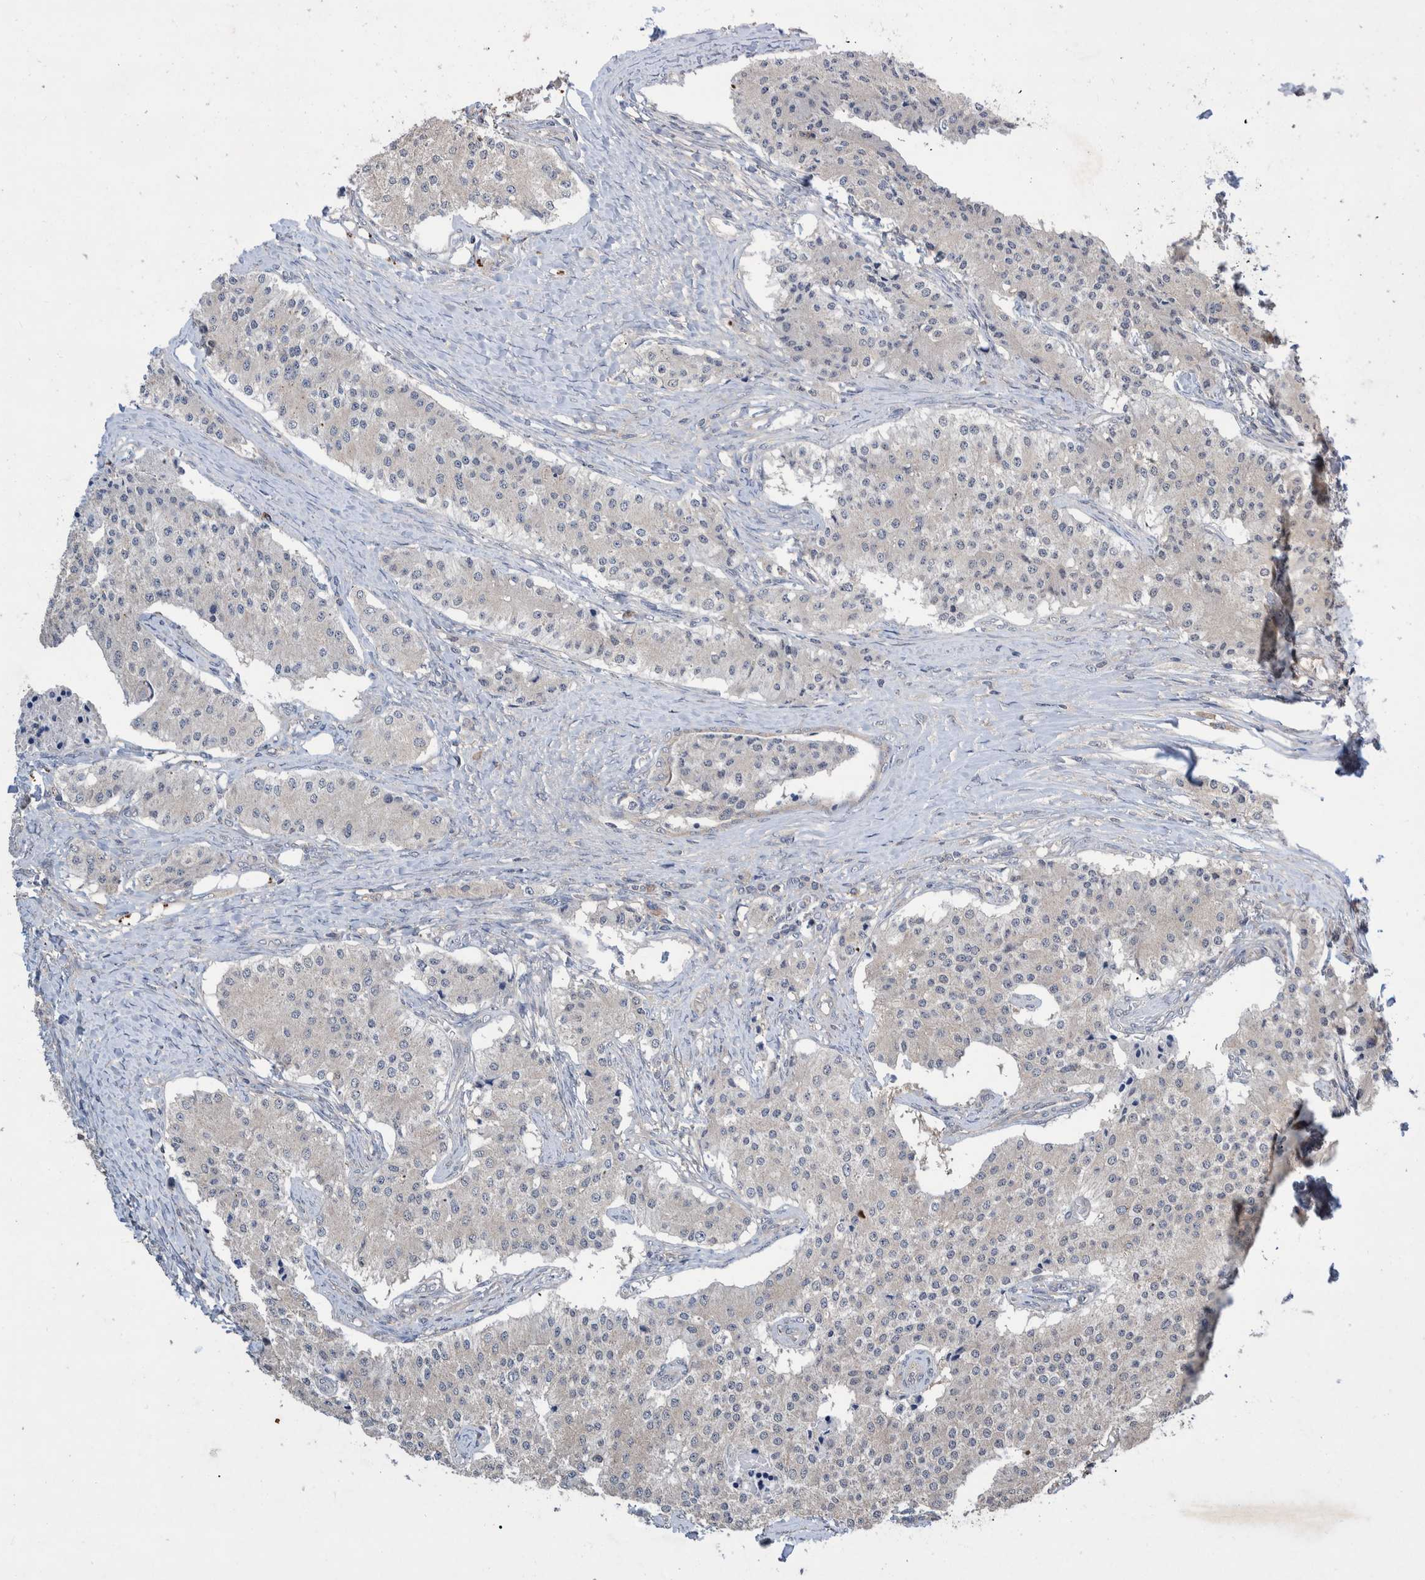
{"staining": {"intensity": "negative", "quantity": "none", "location": "none"}, "tissue": "carcinoid", "cell_type": "Tumor cells", "image_type": "cancer", "snomed": [{"axis": "morphology", "description": "Carcinoid, malignant, NOS"}, {"axis": "topography", "description": "Colon"}], "caption": "Tumor cells show no significant protein positivity in malignant carcinoid. The staining was performed using DAB (3,3'-diaminobenzidine) to visualize the protein expression in brown, while the nuclei were stained in blue with hematoxylin (Magnification: 20x).", "gene": "PLPBP", "patient": {"sex": "female", "age": 52}}